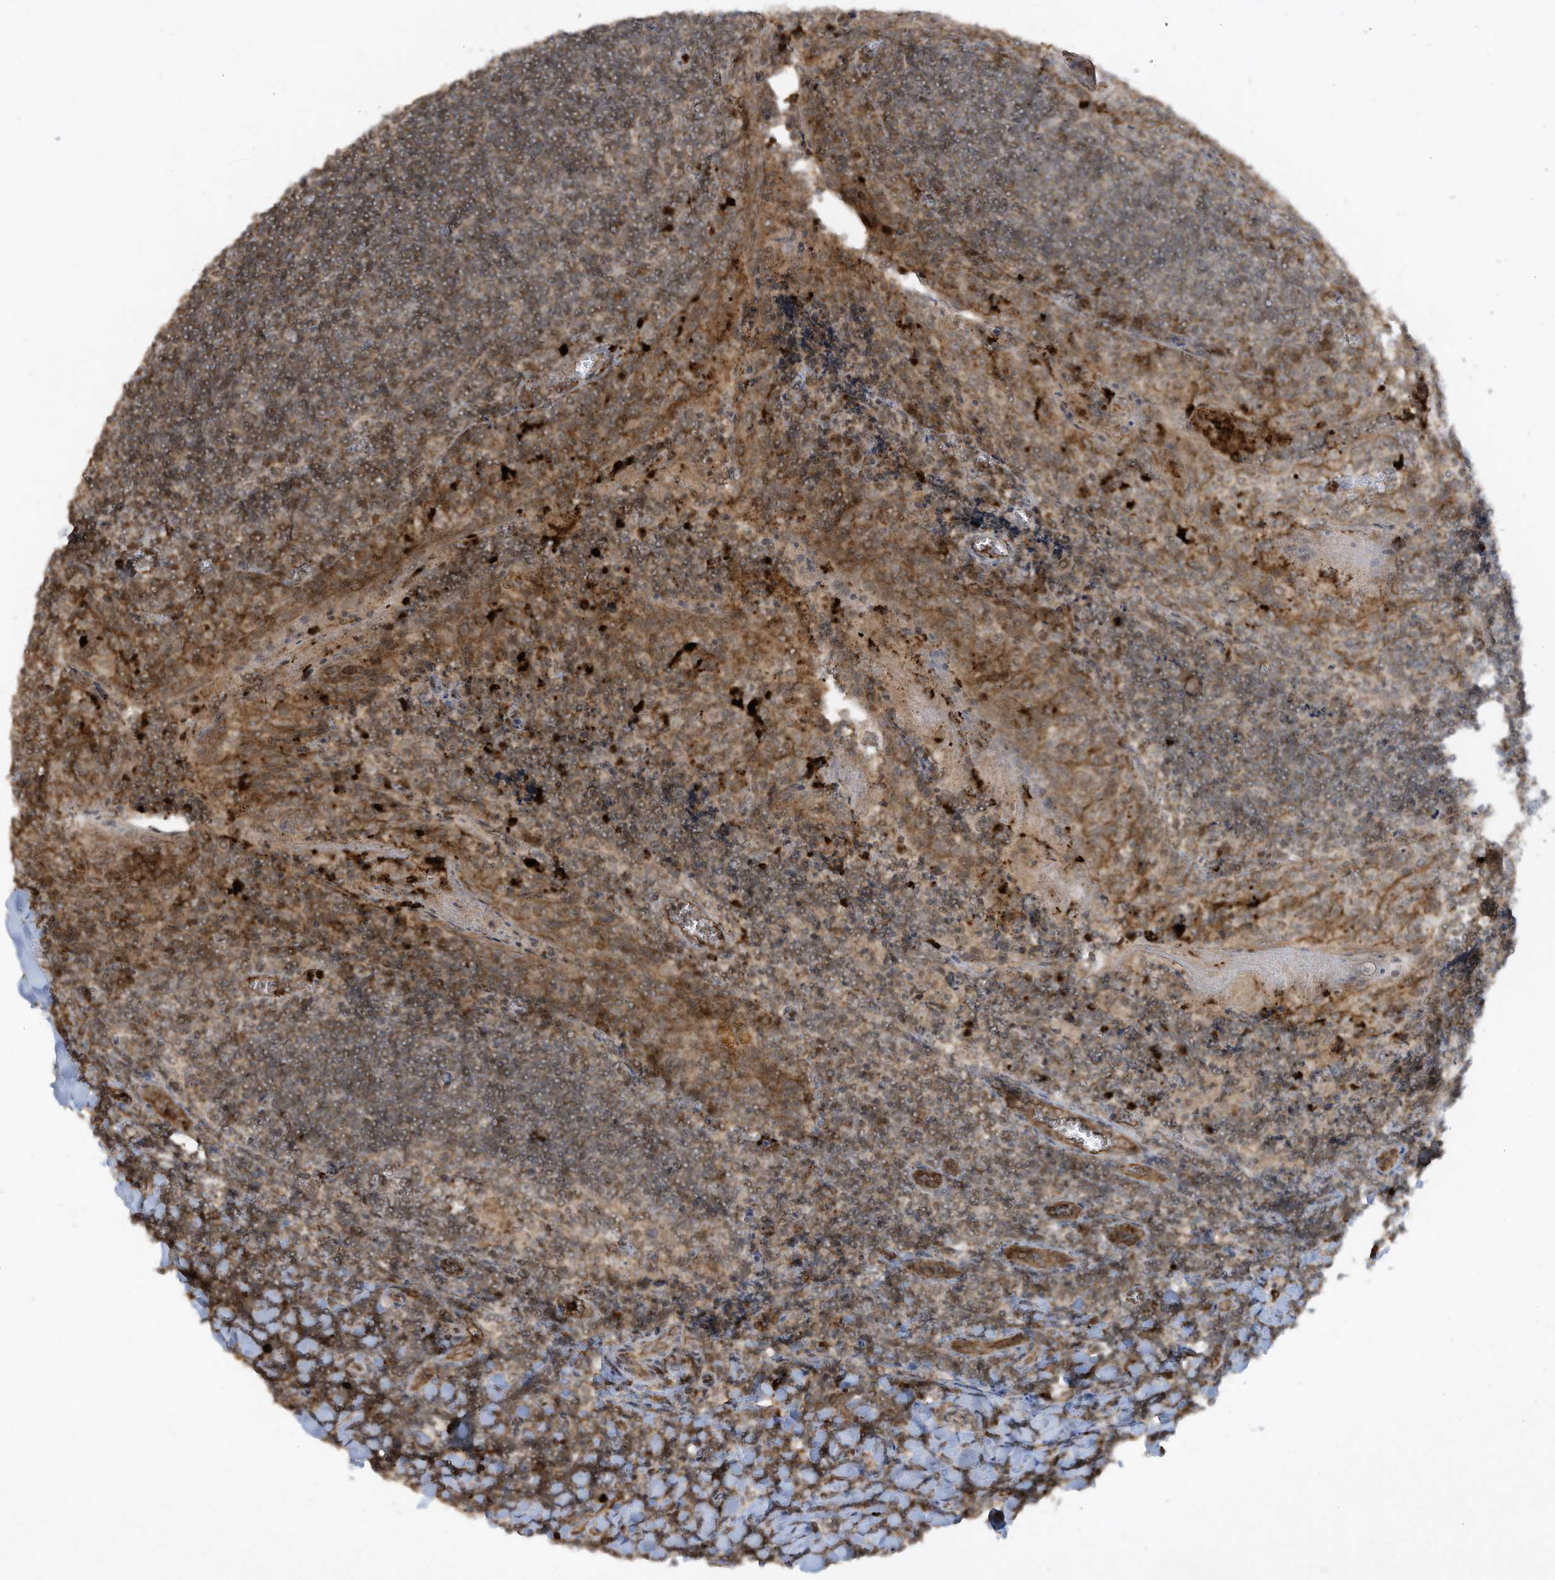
{"staining": {"intensity": "moderate", "quantity": "25%-75%", "location": "cytoplasmic/membranous"}, "tissue": "tonsil", "cell_type": "Germinal center cells", "image_type": "normal", "snomed": [{"axis": "morphology", "description": "Normal tissue, NOS"}, {"axis": "topography", "description": "Tonsil"}], "caption": "A brown stain shows moderate cytoplasmic/membranous staining of a protein in germinal center cells of normal human tonsil.", "gene": "CHRNA4", "patient": {"sex": "male", "age": 27}}